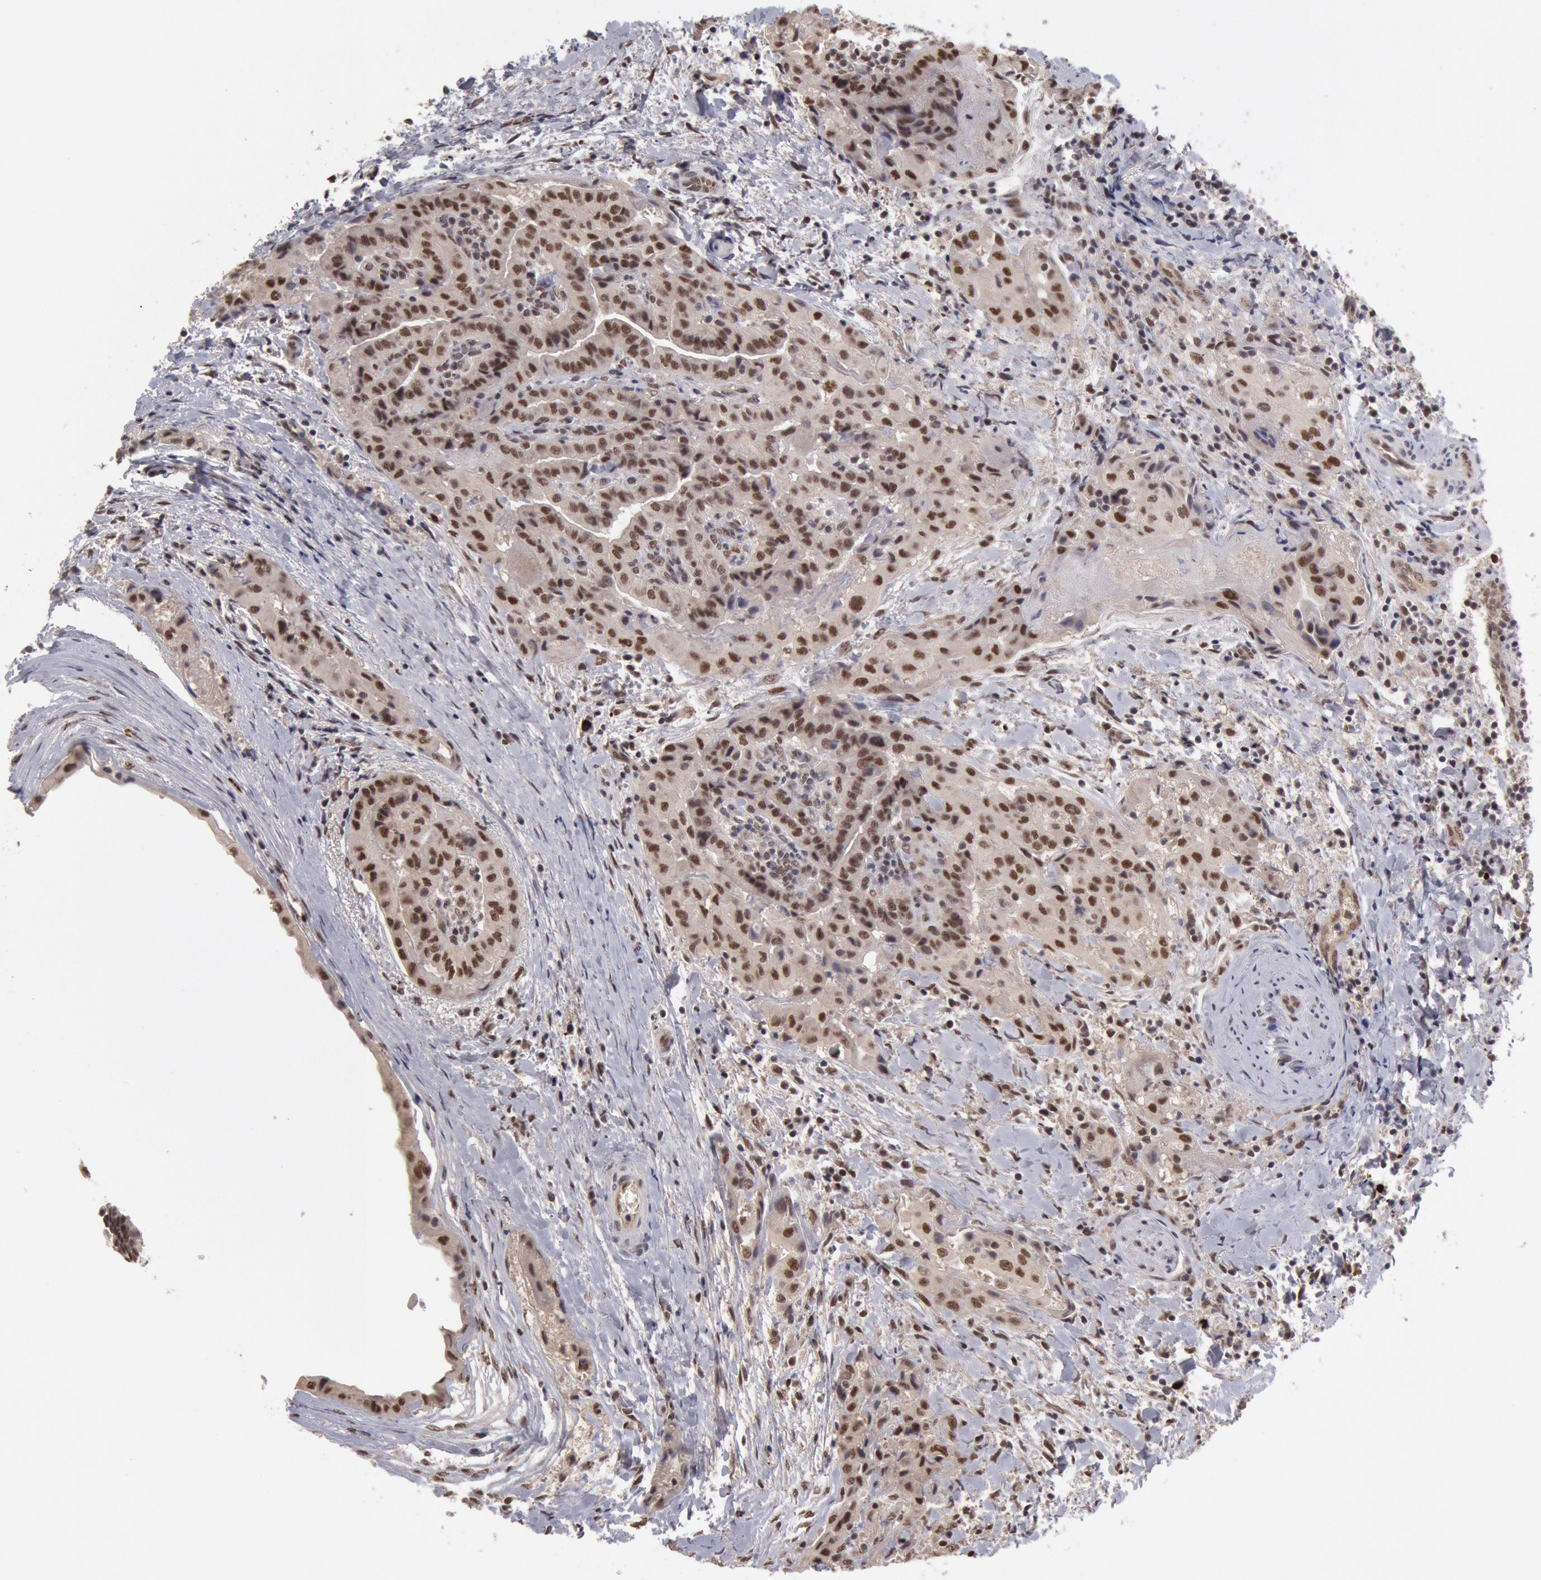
{"staining": {"intensity": "moderate", "quantity": ">75%", "location": "nuclear"}, "tissue": "thyroid cancer", "cell_type": "Tumor cells", "image_type": "cancer", "snomed": [{"axis": "morphology", "description": "Papillary adenocarcinoma, NOS"}, {"axis": "topography", "description": "Thyroid gland"}], "caption": "Thyroid cancer (papillary adenocarcinoma) stained with a brown dye exhibits moderate nuclear positive positivity in about >75% of tumor cells.", "gene": "PPP4R3B", "patient": {"sex": "female", "age": 71}}